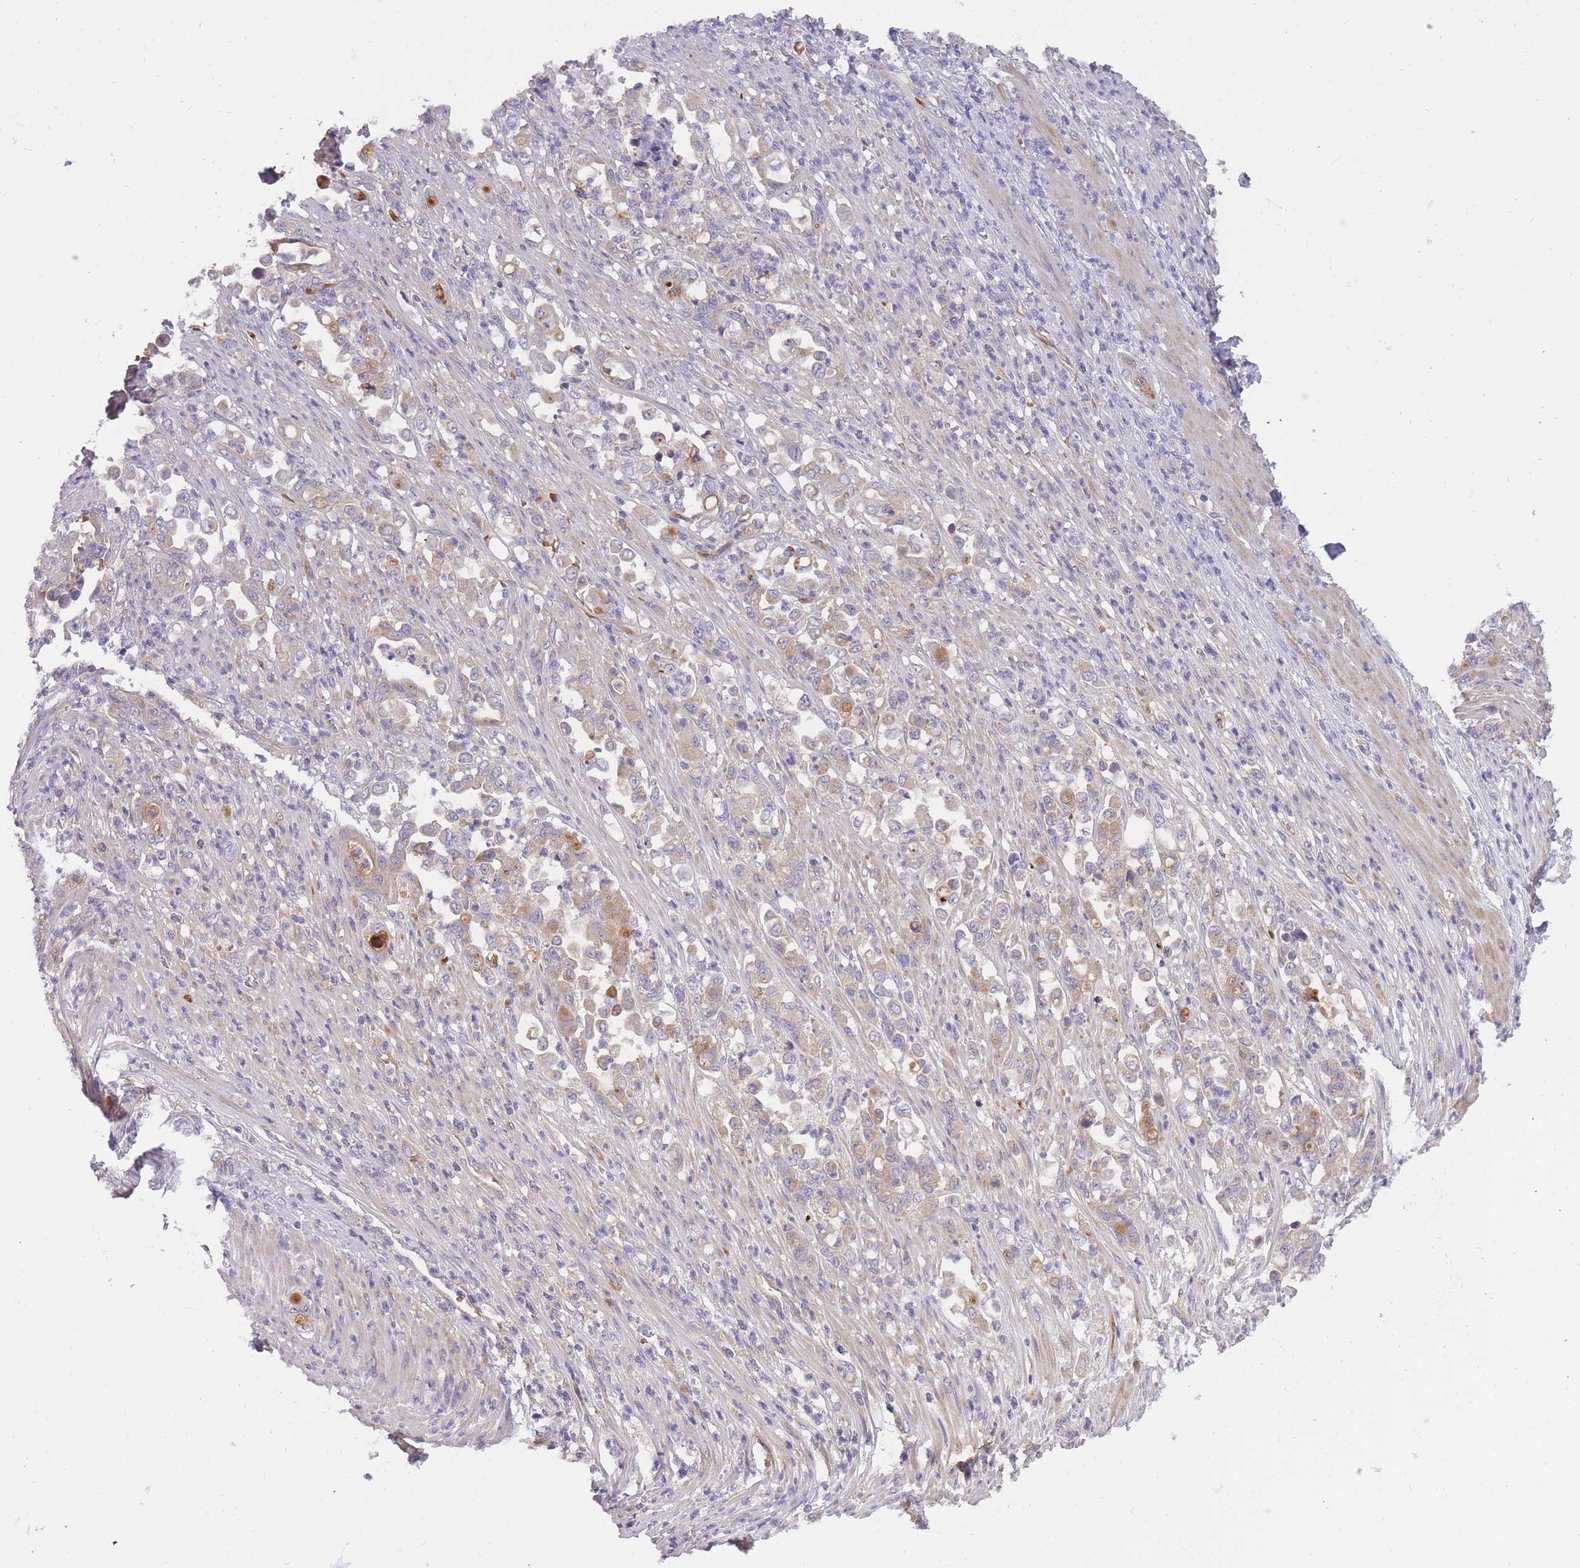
{"staining": {"intensity": "weak", "quantity": "25%-75%", "location": "cytoplasmic/membranous"}, "tissue": "stomach cancer", "cell_type": "Tumor cells", "image_type": "cancer", "snomed": [{"axis": "morphology", "description": "Normal tissue, NOS"}, {"axis": "morphology", "description": "Adenocarcinoma, NOS"}, {"axis": "topography", "description": "Stomach"}], "caption": "IHC (DAB) staining of human stomach cancer shows weak cytoplasmic/membranous protein staining in approximately 25%-75% of tumor cells.", "gene": "CRYGN", "patient": {"sex": "female", "age": 79}}